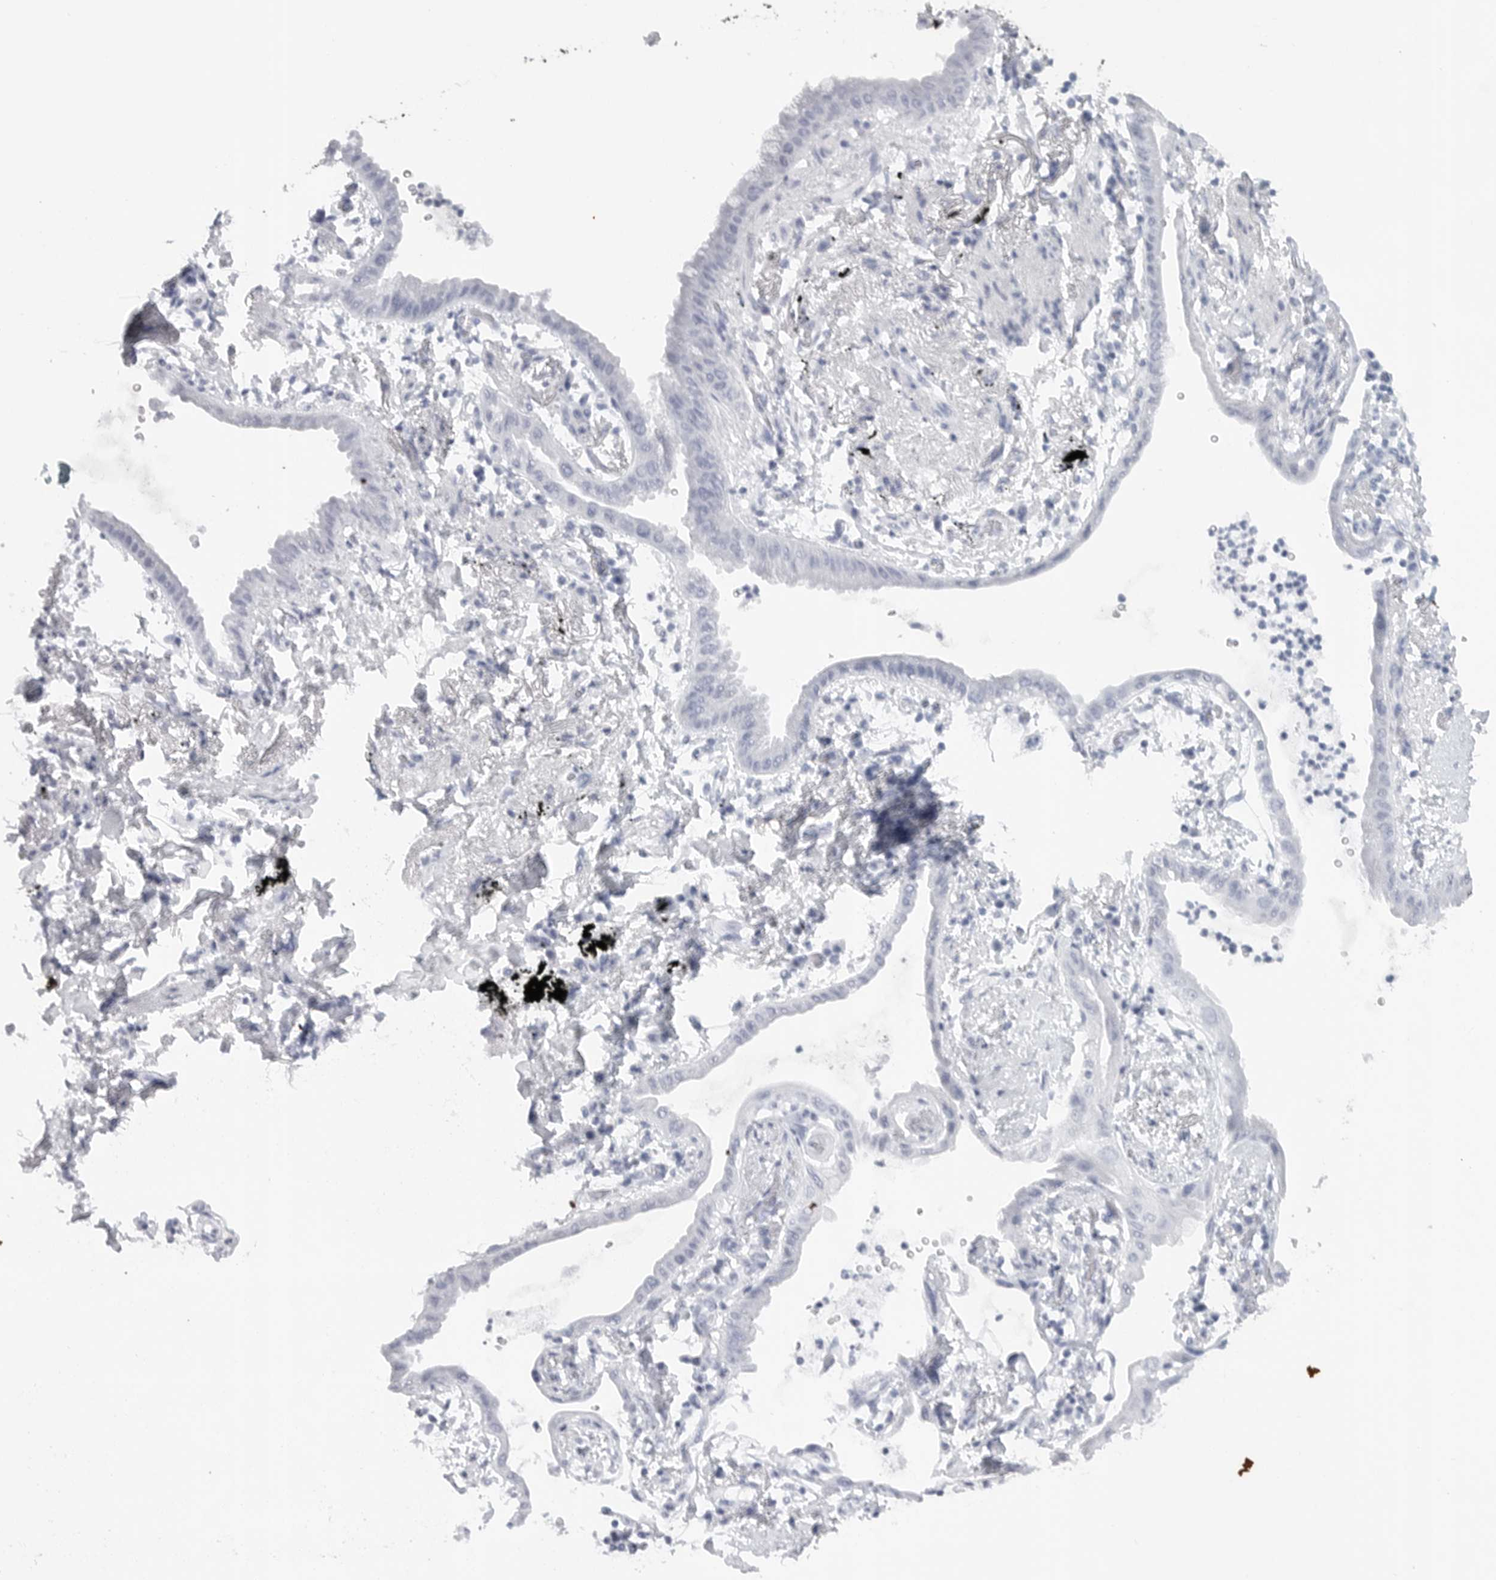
{"staining": {"intensity": "negative", "quantity": "none", "location": "none"}, "tissue": "lung cancer", "cell_type": "Tumor cells", "image_type": "cancer", "snomed": [{"axis": "morphology", "description": "Adenocarcinoma, NOS"}, {"axis": "topography", "description": "Lung"}], "caption": "An IHC image of adenocarcinoma (lung) is shown. There is no staining in tumor cells of adenocarcinoma (lung).", "gene": "TNR", "patient": {"sex": "female", "age": 70}}